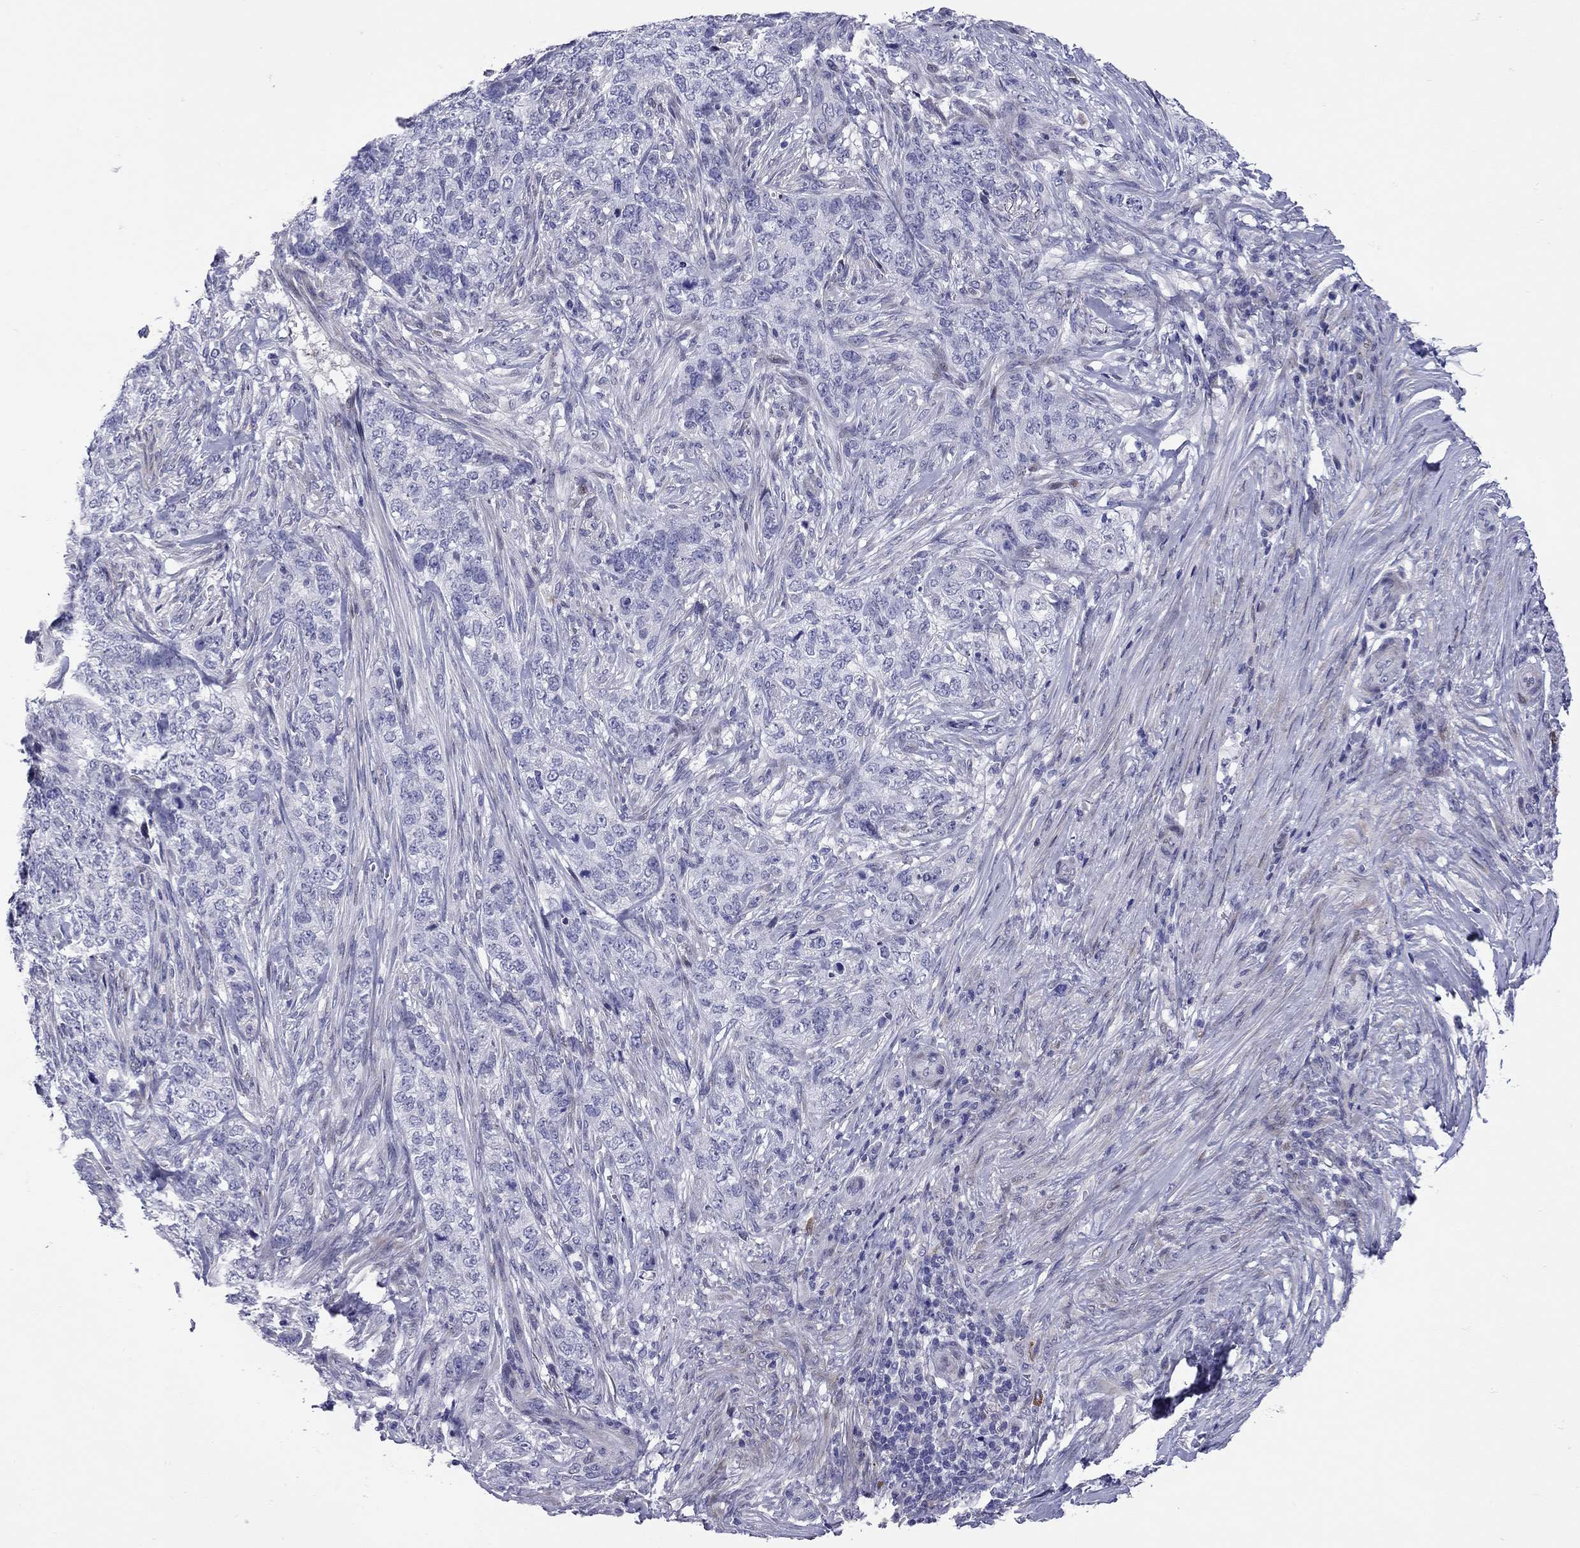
{"staining": {"intensity": "negative", "quantity": "none", "location": "none"}, "tissue": "skin cancer", "cell_type": "Tumor cells", "image_type": "cancer", "snomed": [{"axis": "morphology", "description": "Basal cell carcinoma"}, {"axis": "topography", "description": "Skin"}], "caption": "DAB immunohistochemical staining of human skin cancer (basal cell carcinoma) exhibits no significant staining in tumor cells.", "gene": "C8orf88", "patient": {"sex": "female", "age": 69}}